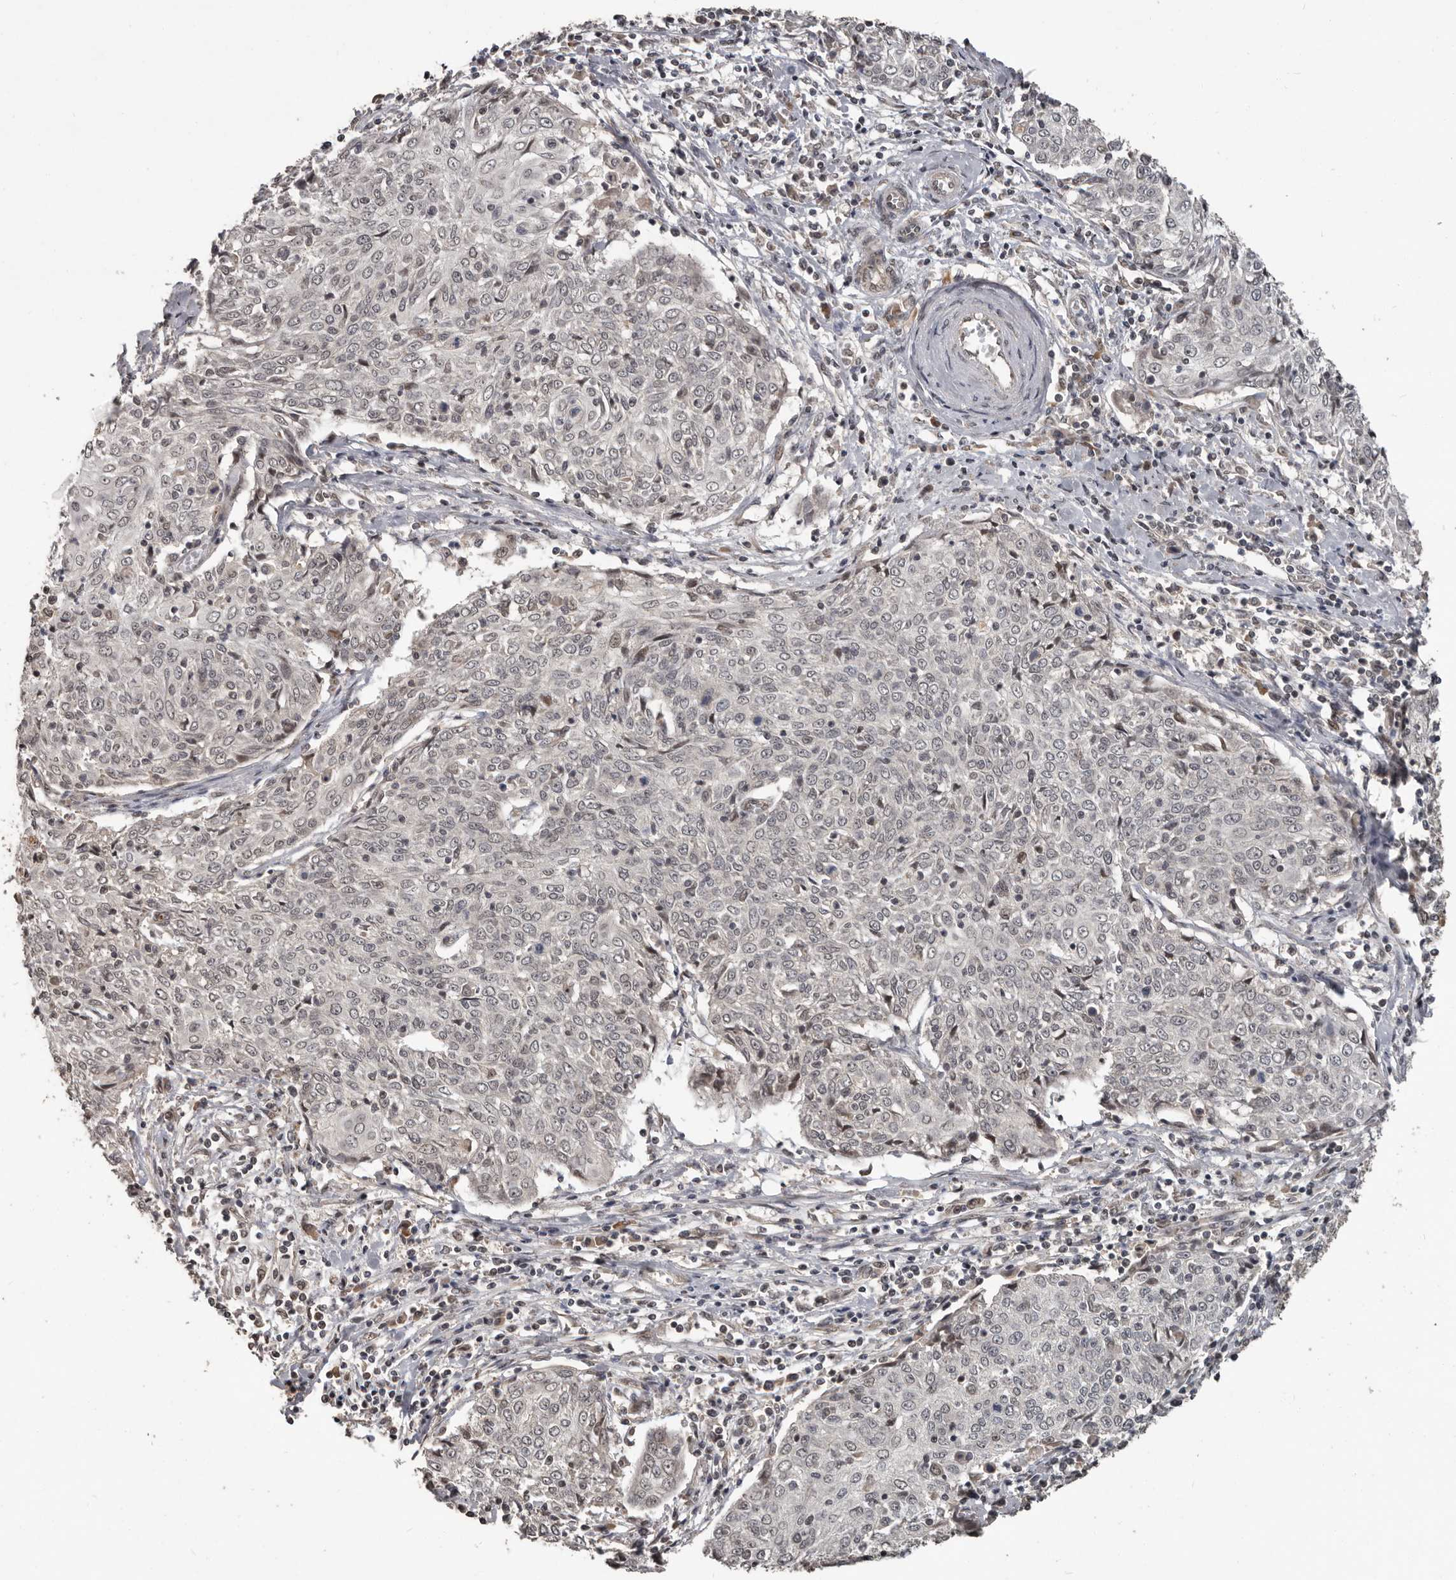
{"staining": {"intensity": "weak", "quantity": "25%-75%", "location": "nuclear"}, "tissue": "cervical cancer", "cell_type": "Tumor cells", "image_type": "cancer", "snomed": [{"axis": "morphology", "description": "Squamous cell carcinoma, NOS"}, {"axis": "topography", "description": "Cervix"}], "caption": "Protein expression analysis of human cervical squamous cell carcinoma reveals weak nuclear staining in approximately 25%-75% of tumor cells.", "gene": "ZFP14", "patient": {"sex": "female", "age": 48}}